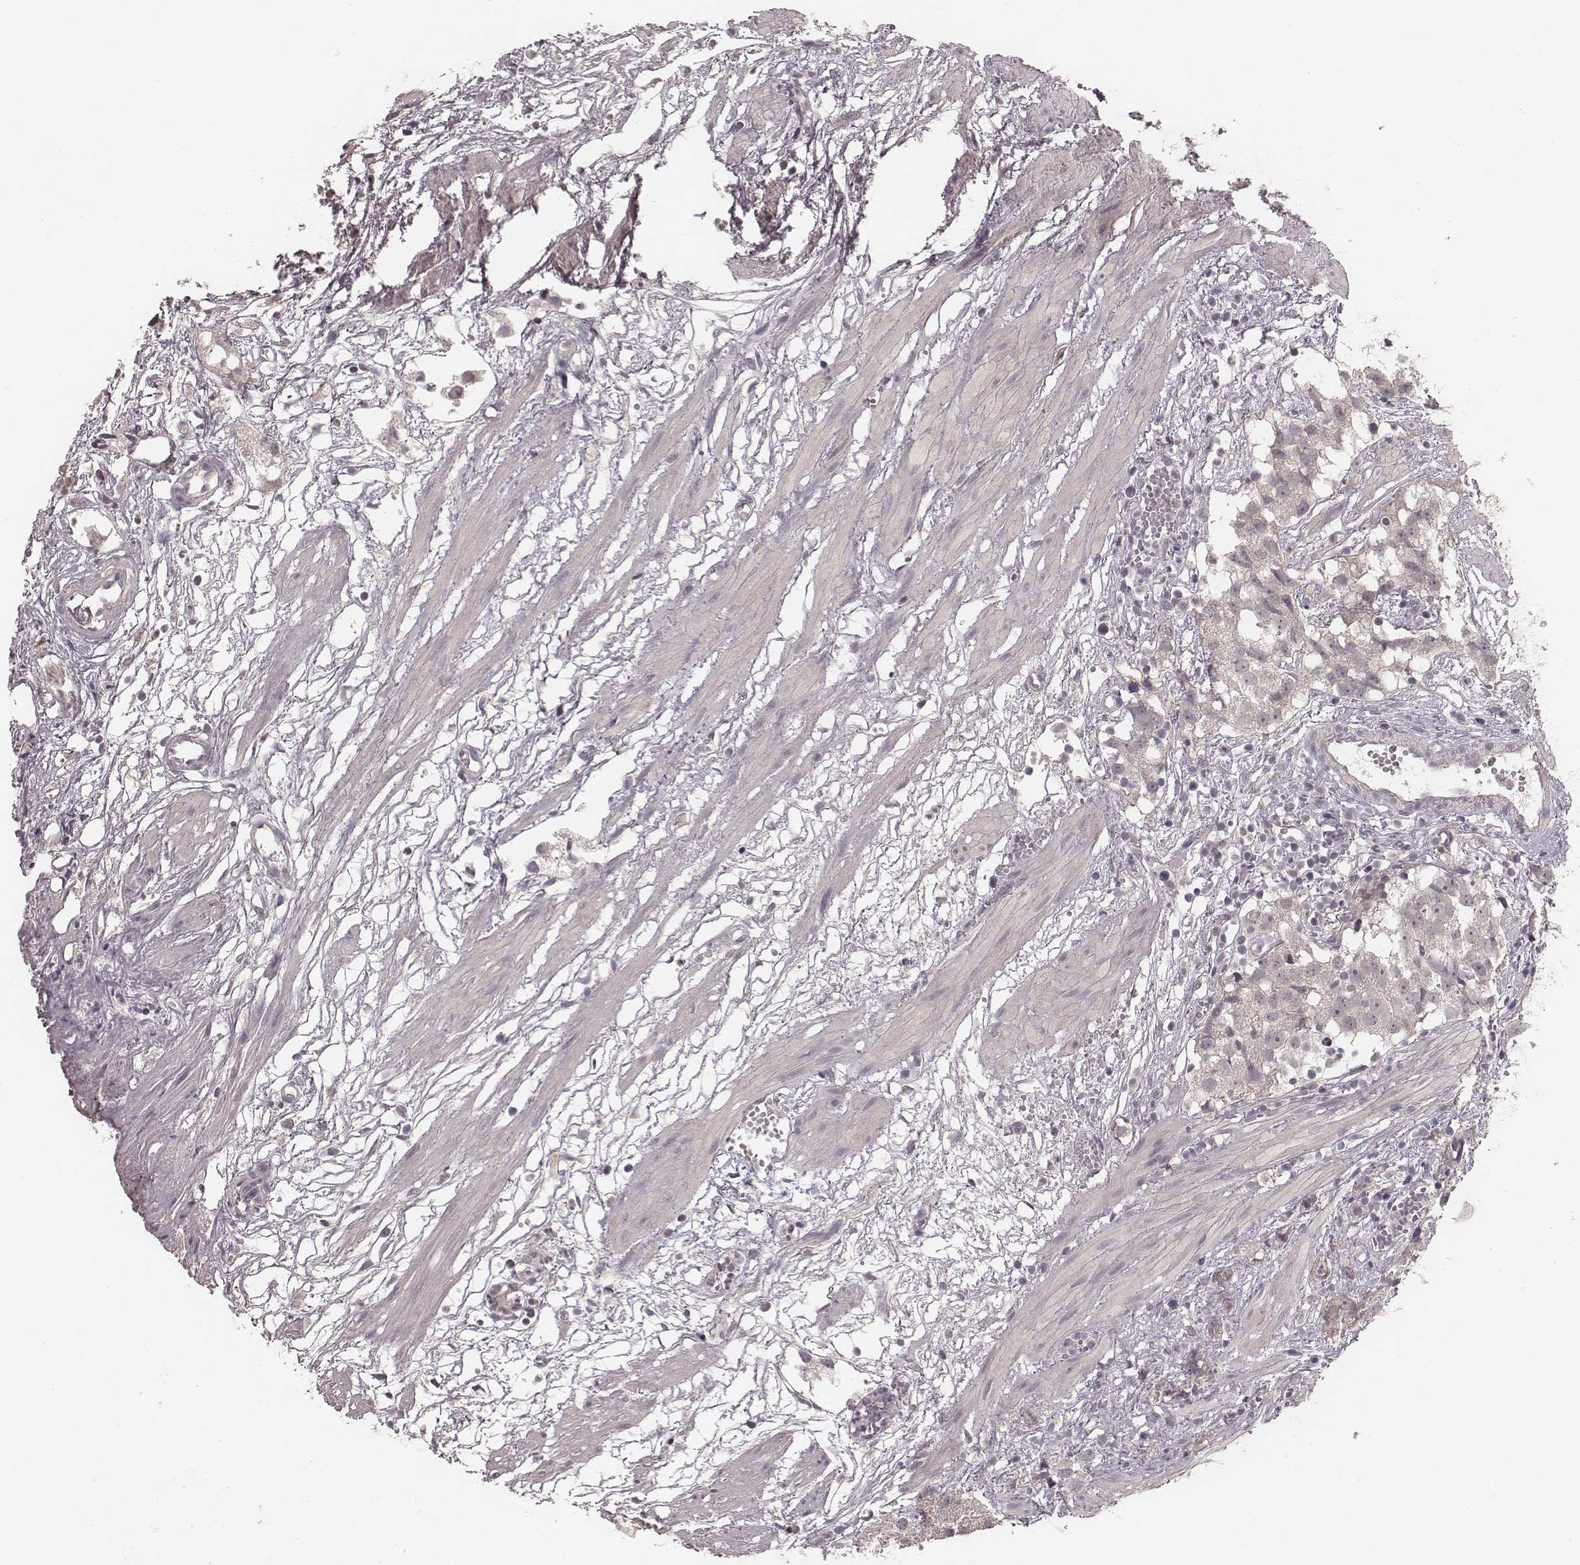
{"staining": {"intensity": "negative", "quantity": "none", "location": "none"}, "tissue": "prostate cancer", "cell_type": "Tumor cells", "image_type": "cancer", "snomed": [{"axis": "morphology", "description": "Adenocarcinoma, High grade"}, {"axis": "topography", "description": "Prostate"}], "caption": "There is no significant positivity in tumor cells of prostate cancer. The staining was performed using DAB to visualize the protein expression in brown, while the nuclei were stained in blue with hematoxylin (Magnification: 20x).", "gene": "LY6K", "patient": {"sex": "male", "age": 68}}